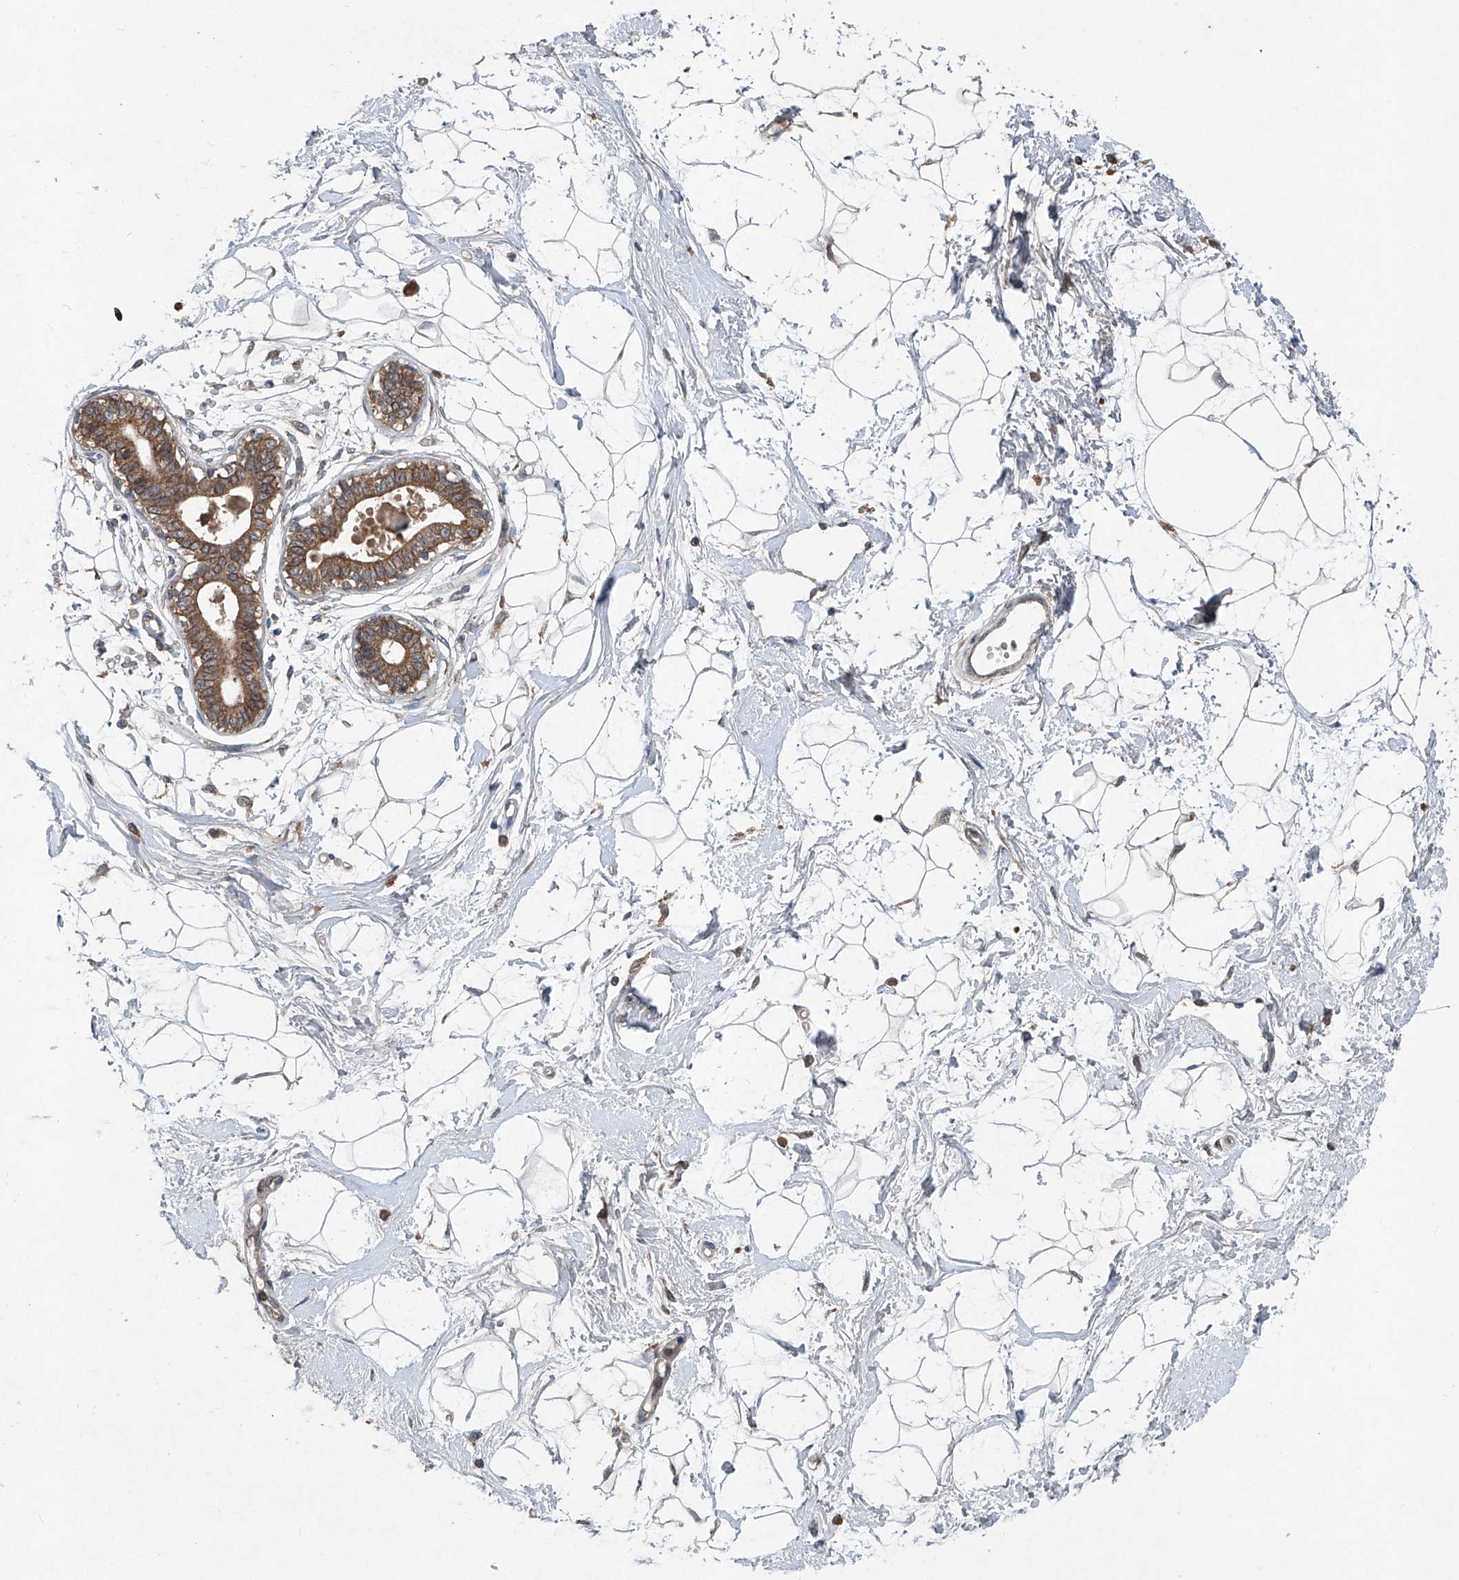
{"staining": {"intensity": "weak", "quantity": "25%-75%", "location": "cytoplasmic/membranous"}, "tissue": "breast", "cell_type": "Adipocytes", "image_type": "normal", "snomed": [{"axis": "morphology", "description": "Normal tissue, NOS"}, {"axis": "topography", "description": "Breast"}], "caption": "Immunohistochemical staining of benign human breast displays 25%-75% levels of weak cytoplasmic/membranous protein positivity in about 25%-75% of adipocytes.", "gene": "SUMF2", "patient": {"sex": "female", "age": 45}}